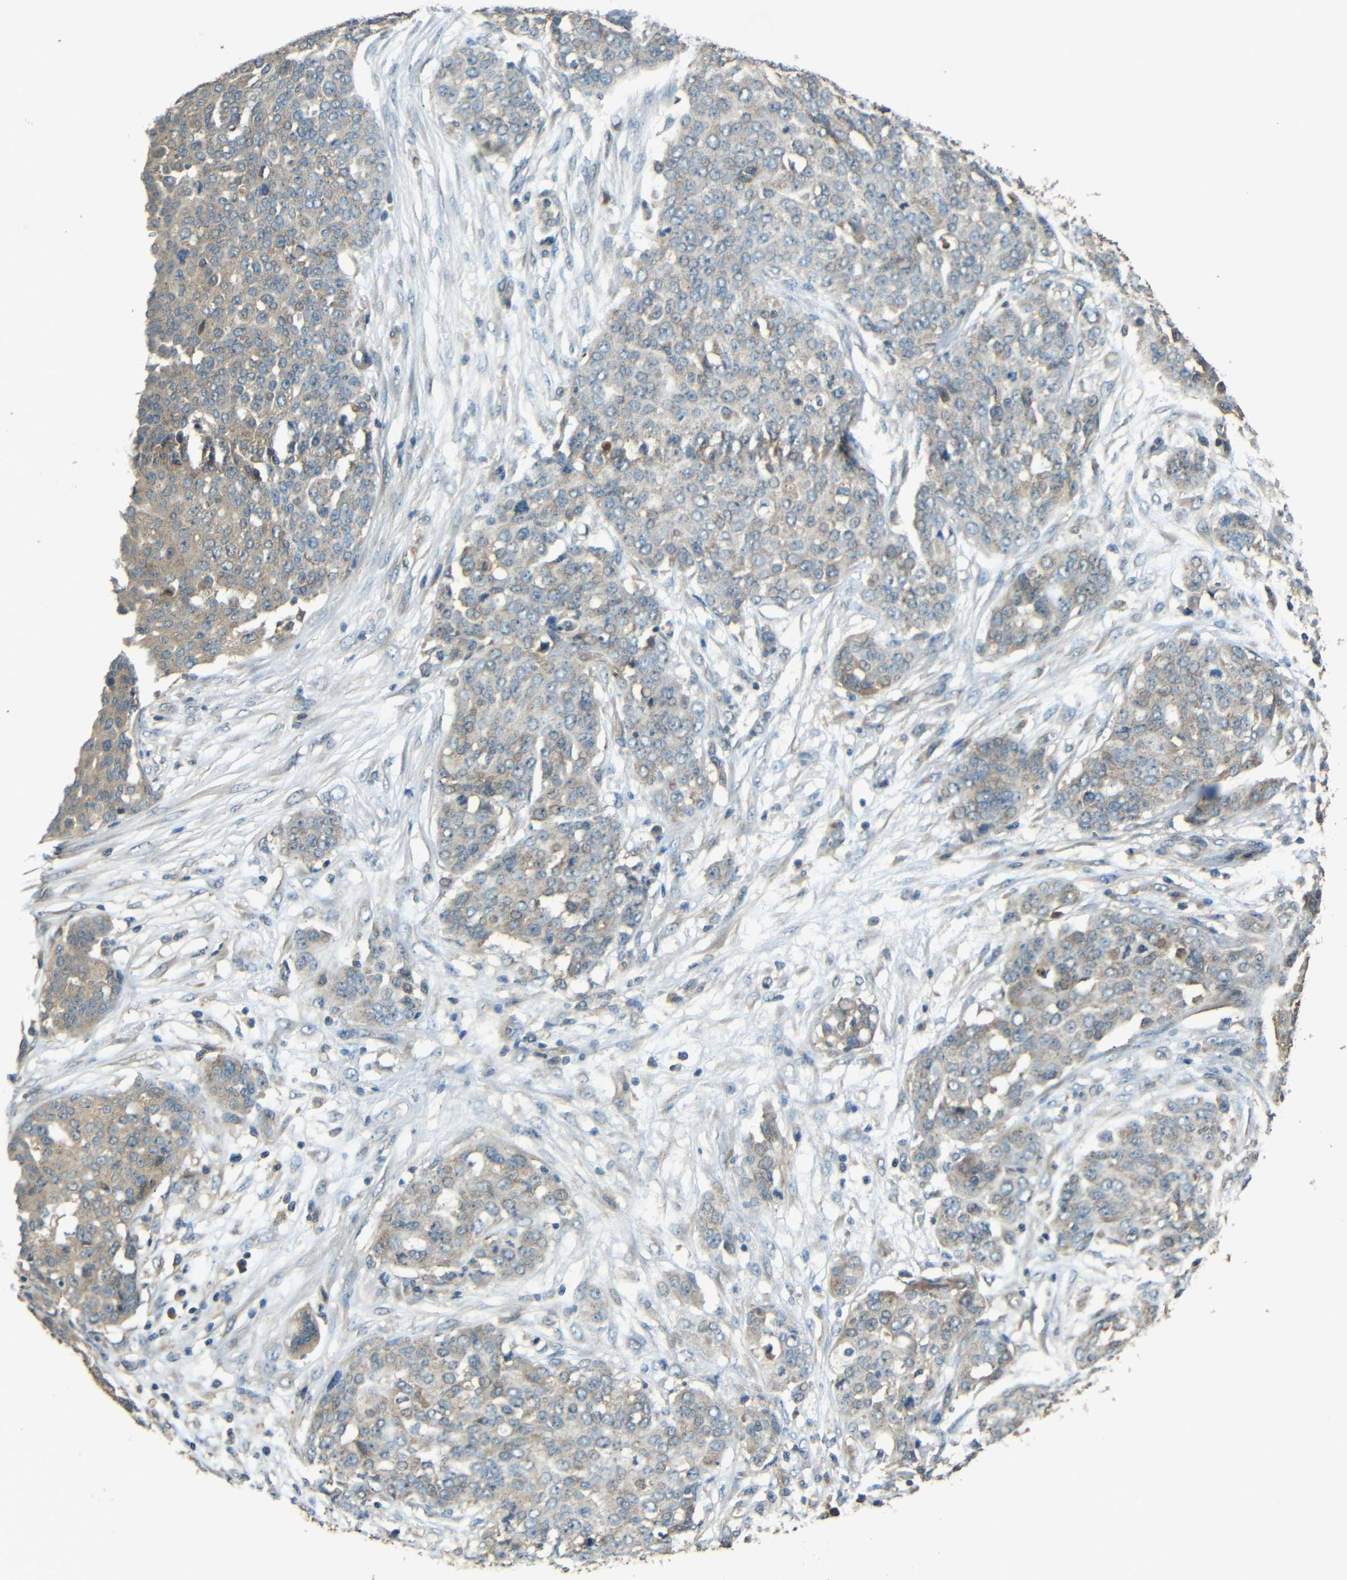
{"staining": {"intensity": "weak", "quantity": "25%-75%", "location": "cytoplasmic/membranous"}, "tissue": "ovarian cancer", "cell_type": "Tumor cells", "image_type": "cancer", "snomed": [{"axis": "morphology", "description": "Cystadenocarcinoma, serous, NOS"}, {"axis": "topography", "description": "Soft tissue"}, {"axis": "topography", "description": "Ovary"}], "caption": "Immunohistochemistry (IHC) (DAB (3,3'-diaminobenzidine)) staining of serous cystadenocarcinoma (ovarian) shows weak cytoplasmic/membranous protein expression in about 25%-75% of tumor cells.", "gene": "ACACA", "patient": {"sex": "female", "age": 57}}